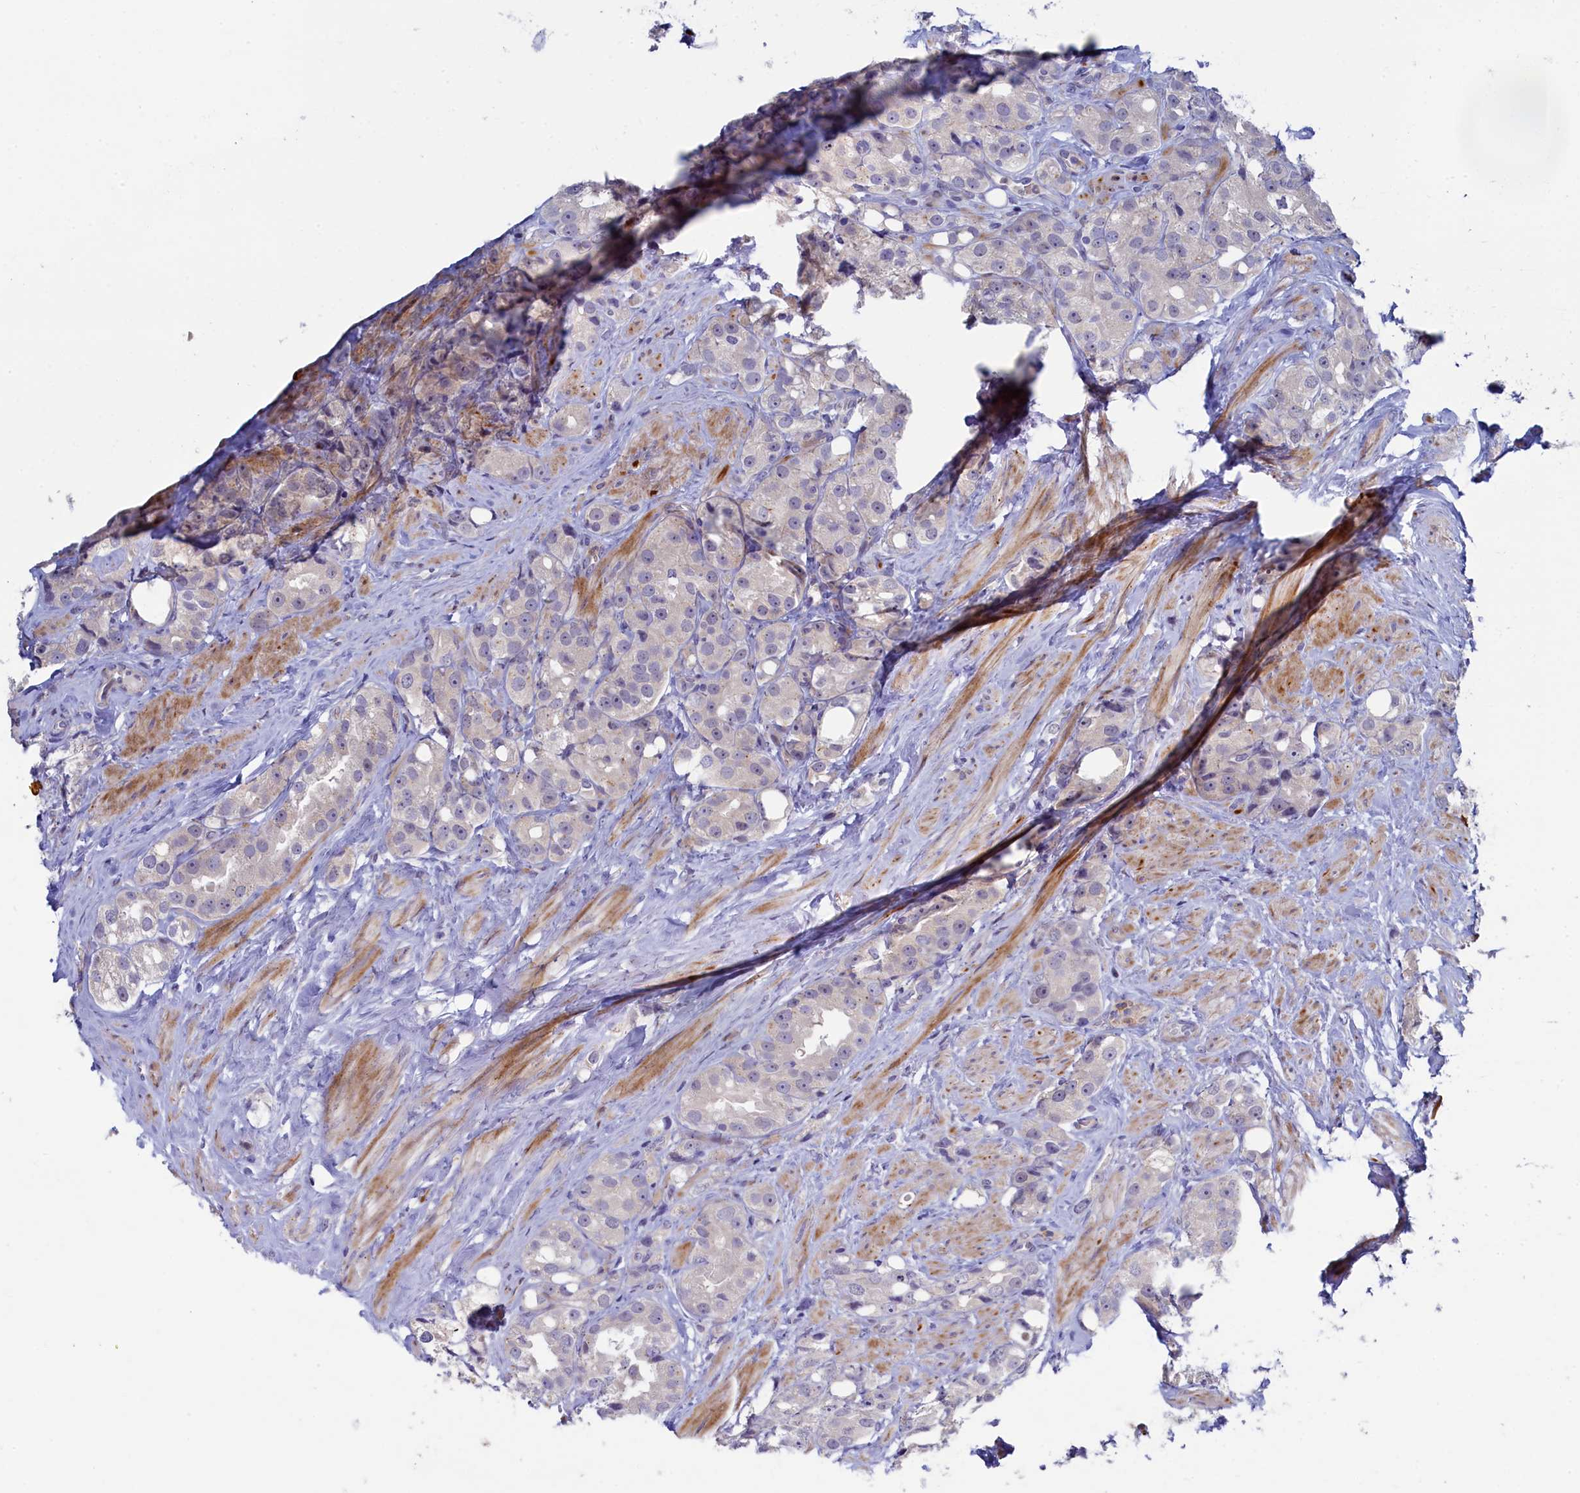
{"staining": {"intensity": "negative", "quantity": "none", "location": "none"}, "tissue": "prostate cancer", "cell_type": "Tumor cells", "image_type": "cancer", "snomed": [{"axis": "morphology", "description": "Adenocarcinoma, NOS"}, {"axis": "topography", "description": "Prostate"}], "caption": "Adenocarcinoma (prostate) was stained to show a protein in brown. There is no significant expression in tumor cells.", "gene": "PIK3C3", "patient": {"sex": "male", "age": 79}}